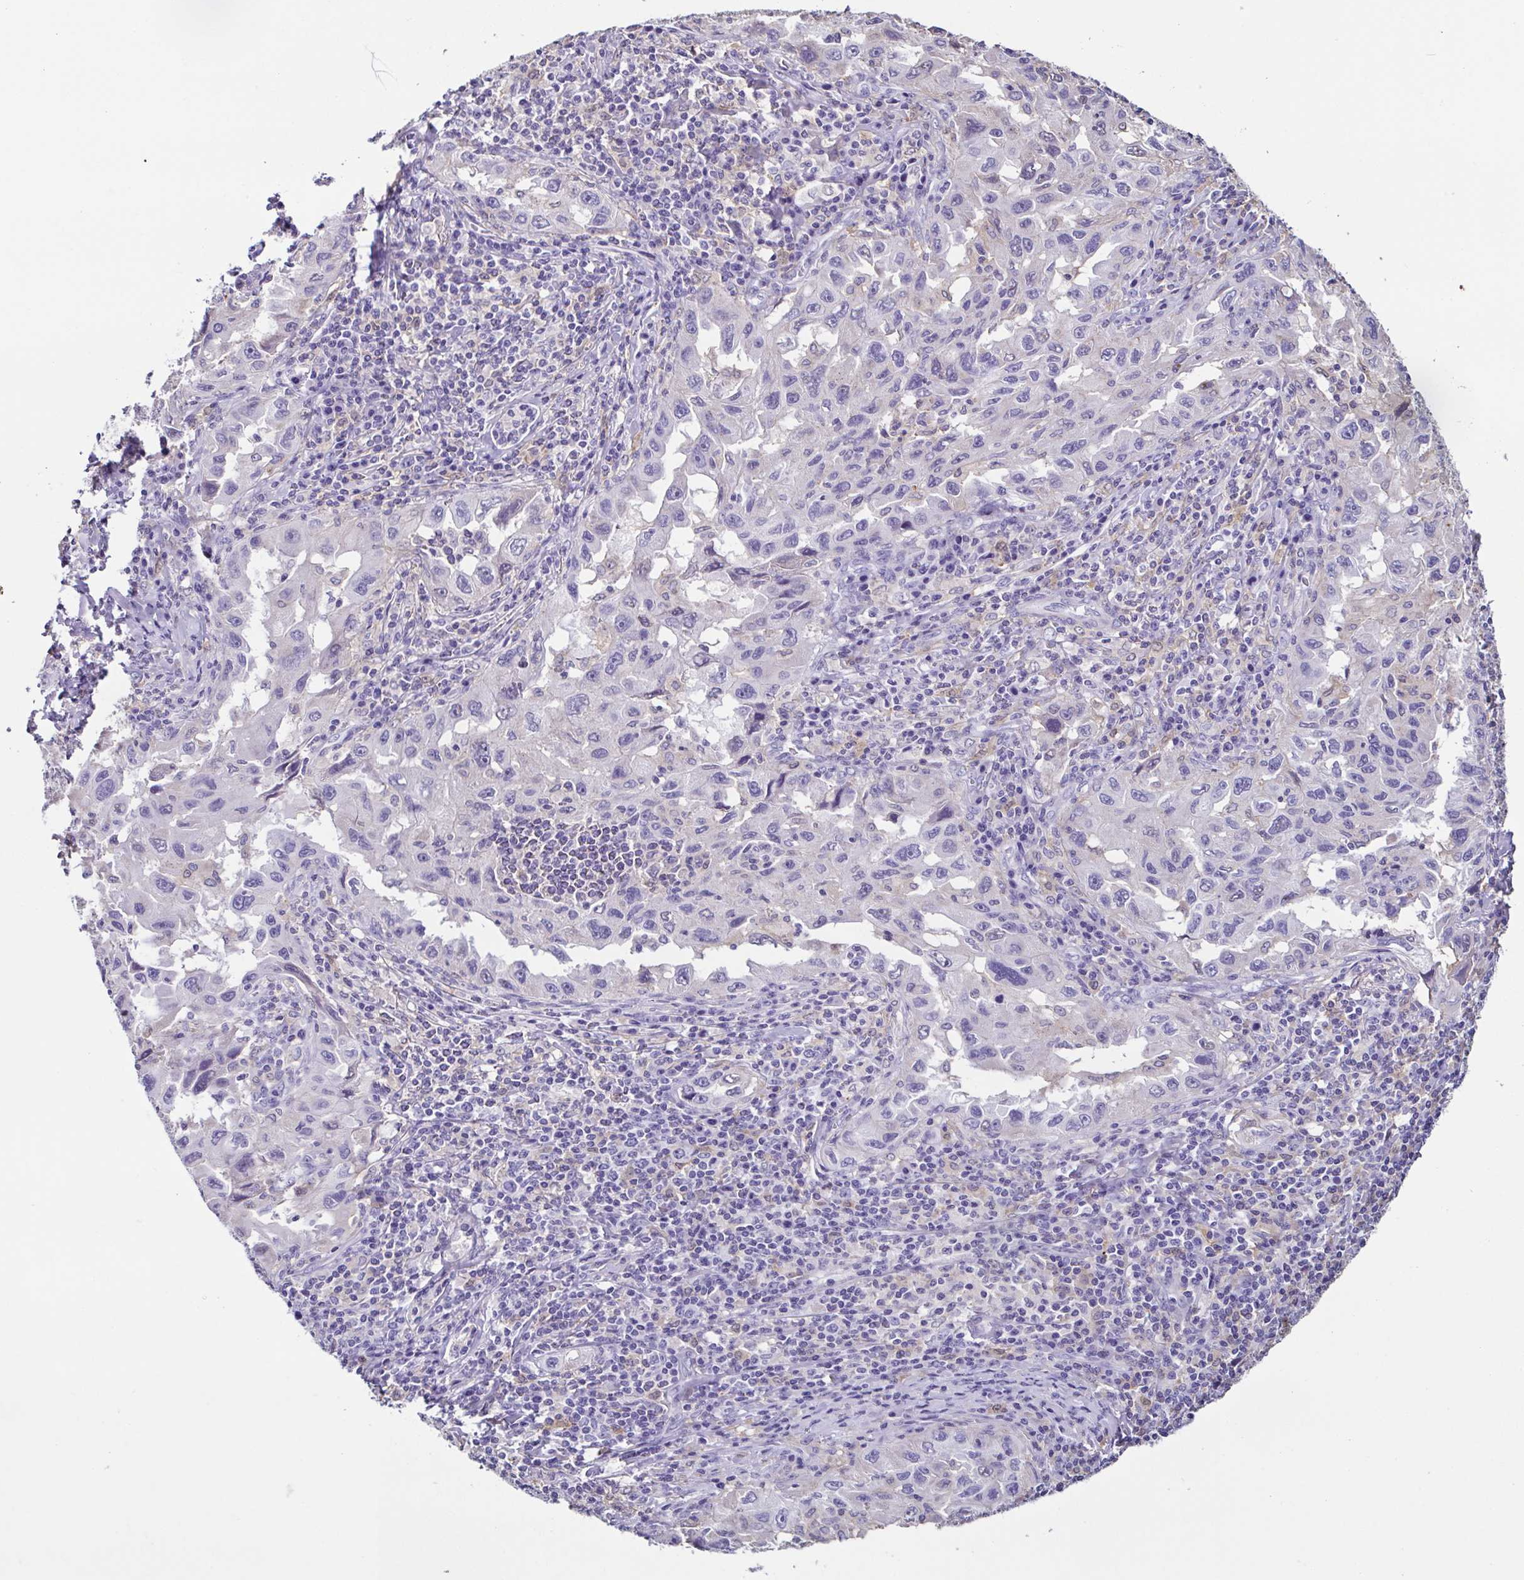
{"staining": {"intensity": "negative", "quantity": "none", "location": "none"}, "tissue": "lung cancer", "cell_type": "Tumor cells", "image_type": "cancer", "snomed": [{"axis": "morphology", "description": "Adenocarcinoma, NOS"}, {"axis": "topography", "description": "Lung"}], "caption": "IHC histopathology image of neoplastic tissue: lung cancer (adenocarcinoma) stained with DAB demonstrates no significant protein positivity in tumor cells. (DAB (3,3'-diaminobenzidine) immunohistochemistry (IHC) with hematoxylin counter stain).", "gene": "ANXA10", "patient": {"sex": "female", "age": 73}}